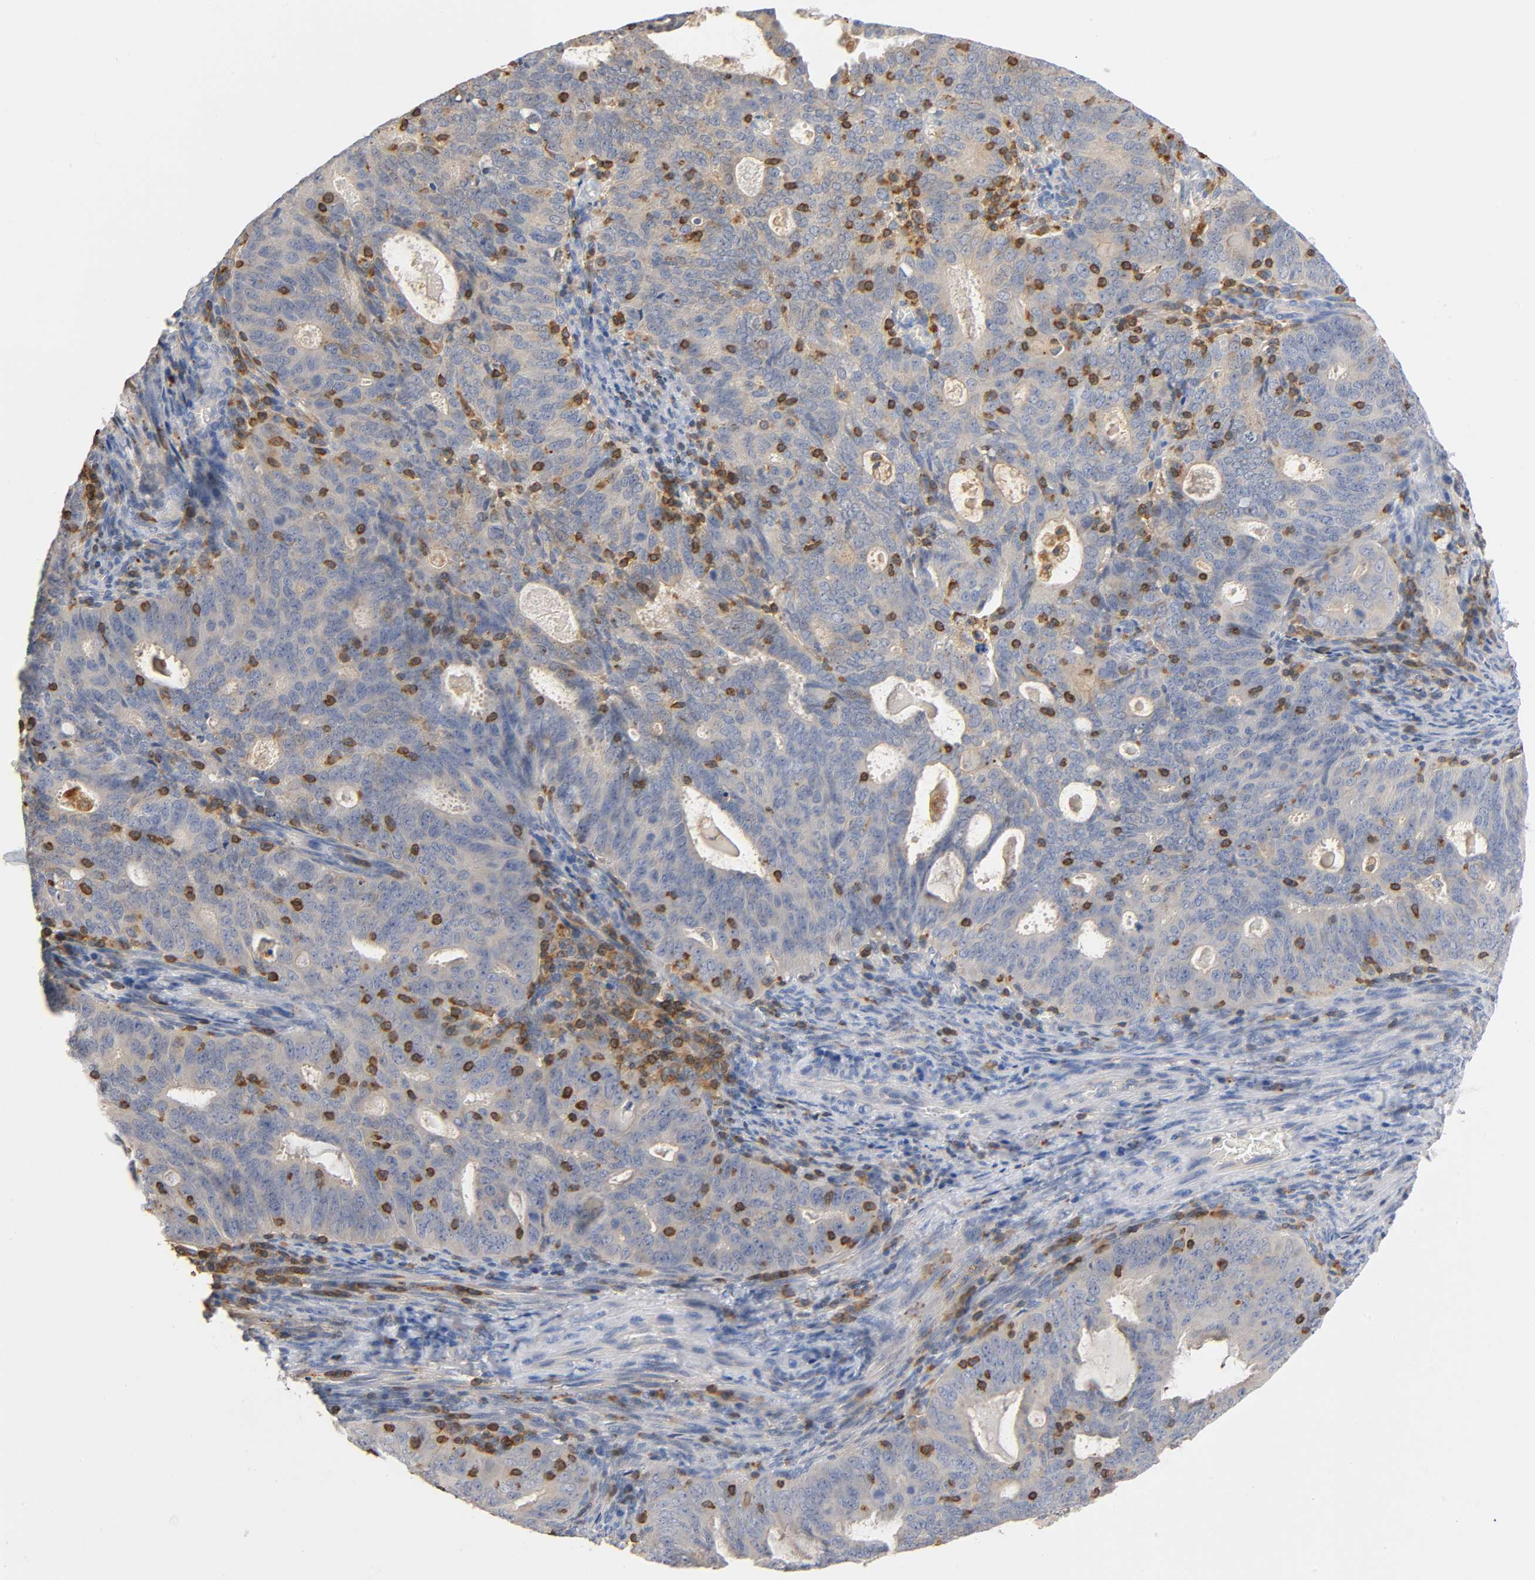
{"staining": {"intensity": "weak", "quantity": "25%-75%", "location": "cytoplasmic/membranous"}, "tissue": "cervical cancer", "cell_type": "Tumor cells", "image_type": "cancer", "snomed": [{"axis": "morphology", "description": "Adenocarcinoma, NOS"}, {"axis": "topography", "description": "Cervix"}], "caption": "The immunohistochemical stain shows weak cytoplasmic/membranous staining in tumor cells of cervical cancer tissue.", "gene": "UCKL1", "patient": {"sex": "female", "age": 44}}